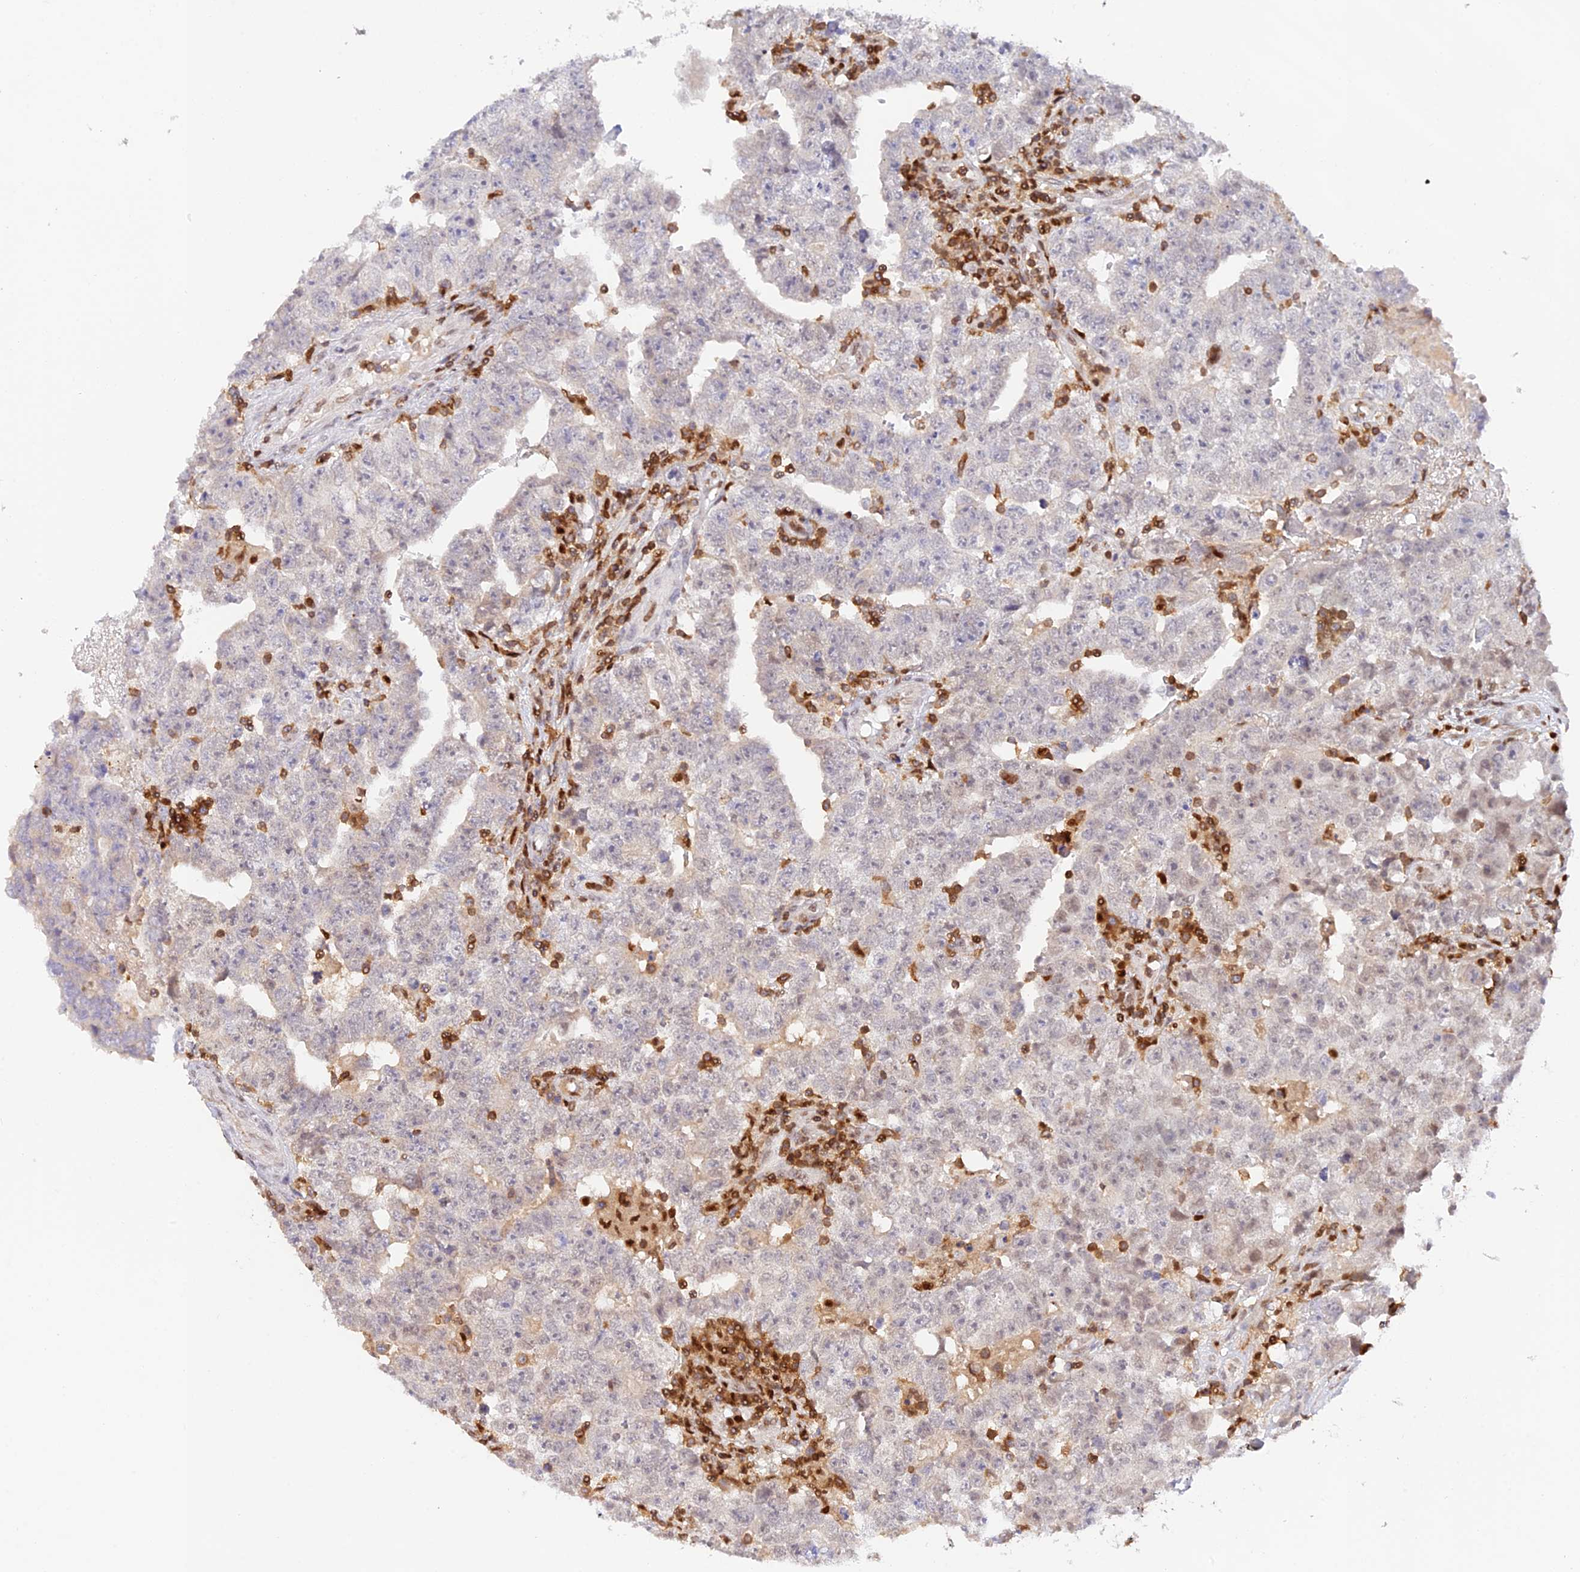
{"staining": {"intensity": "weak", "quantity": "<25%", "location": "nuclear"}, "tissue": "testis cancer", "cell_type": "Tumor cells", "image_type": "cancer", "snomed": [{"axis": "morphology", "description": "Carcinoma, Embryonal, NOS"}, {"axis": "topography", "description": "Testis"}], "caption": "Tumor cells show no significant protein staining in embryonal carcinoma (testis).", "gene": "DENND1C", "patient": {"sex": "male", "age": 25}}